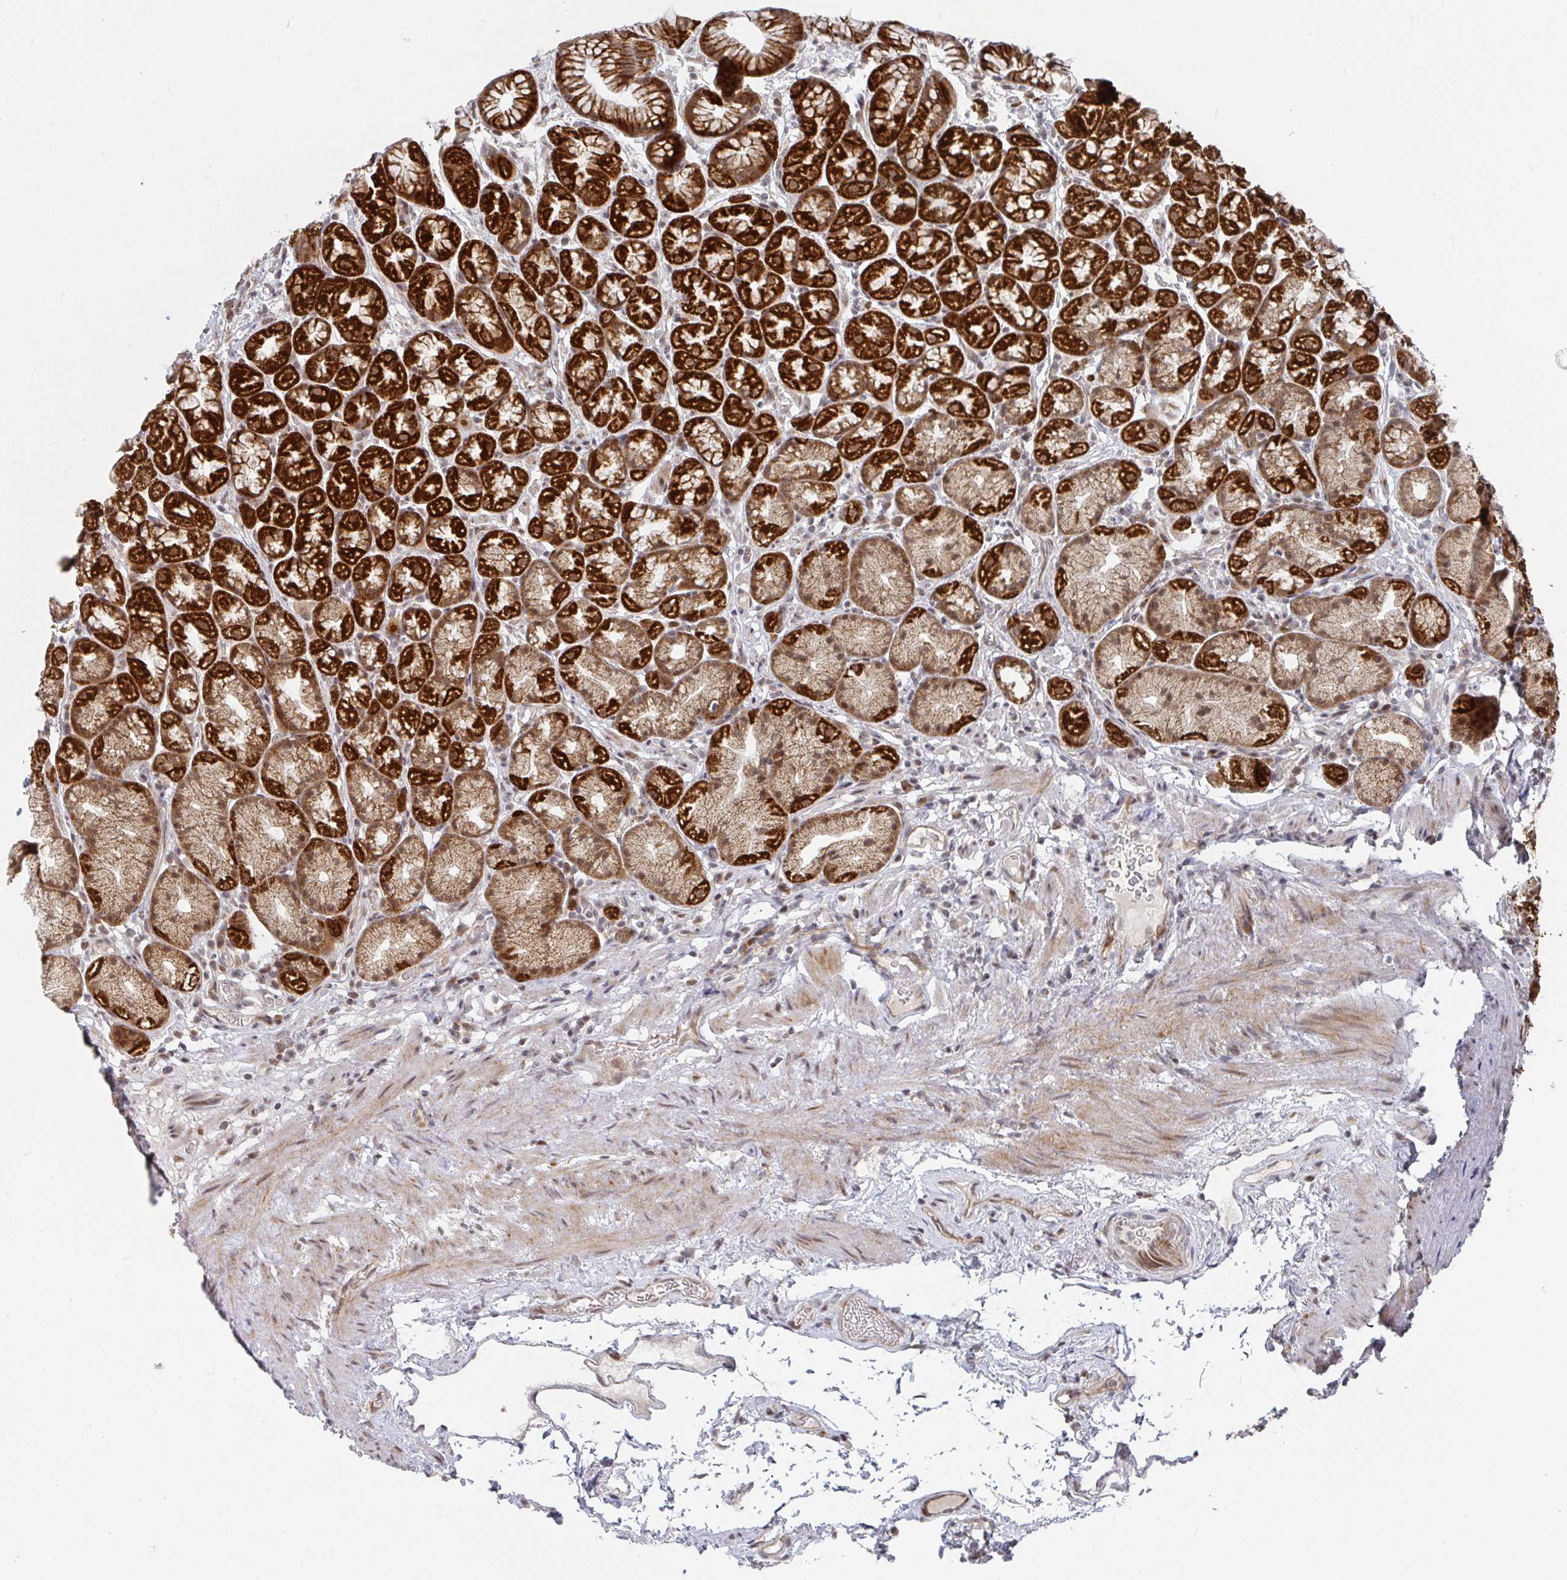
{"staining": {"intensity": "strong", "quantity": ">75%", "location": "cytoplasmic/membranous,nuclear"}, "tissue": "stomach", "cell_type": "Glandular cells", "image_type": "normal", "snomed": [{"axis": "morphology", "description": "Normal tissue, NOS"}, {"axis": "topography", "description": "Stomach, lower"}], "caption": "This is a photomicrograph of IHC staining of benign stomach, which shows strong expression in the cytoplasmic/membranous,nuclear of glandular cells.", "gene": "RBBP5", "patient": {"sex": "male", "age": 67}}